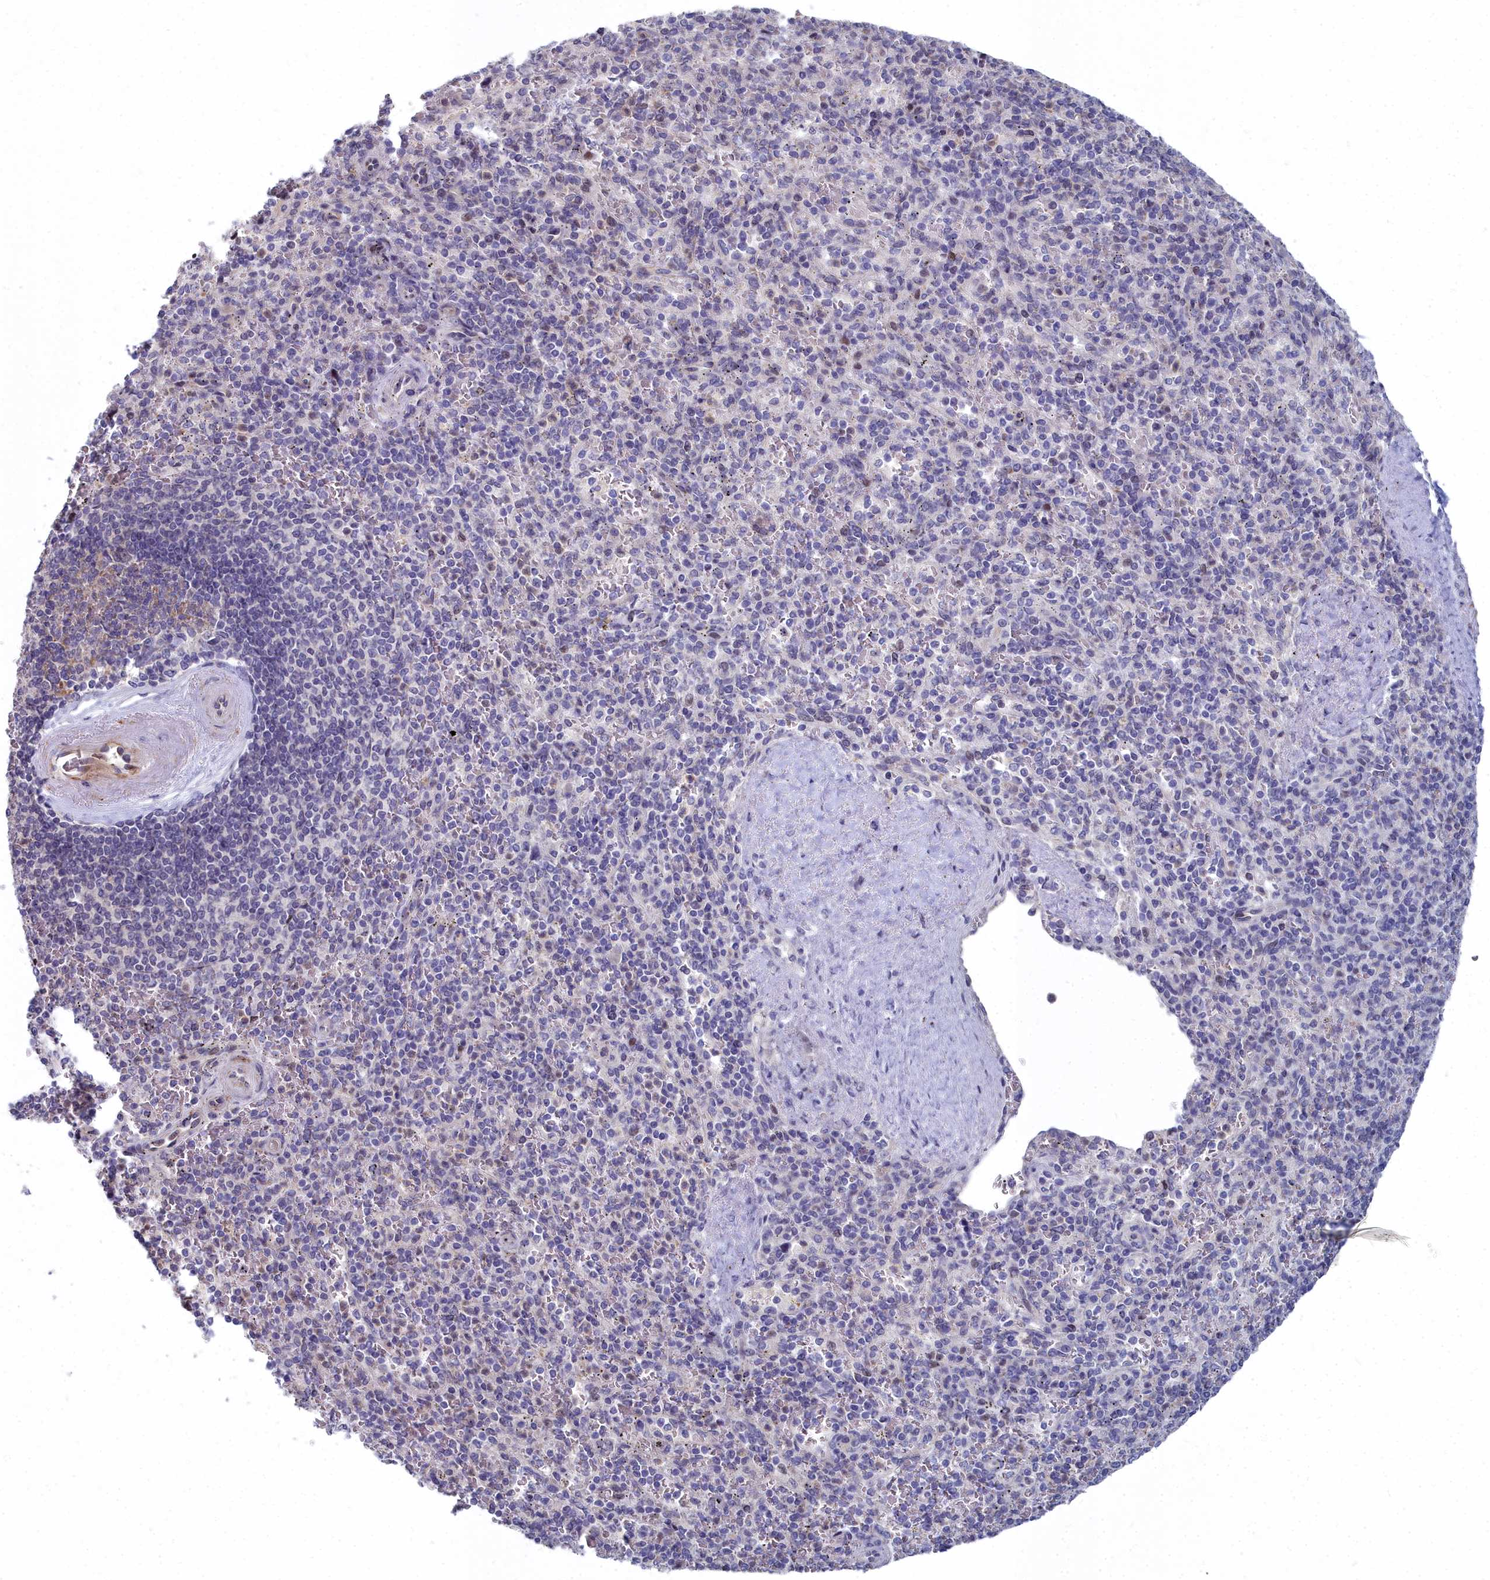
{"staining": {"intensity": "moderate", "quantity": "<25%", "location": "cytoplasmic/membranous,nuclear"}, "tissue": "spleen", "cell_type": "Cells in red pulp", "image_type": "normal", "snomed": [{"axis": "morphology", "description": "Normal tissue, NOS"}, {"axis": "topography", "description": "Spleen"}], "caption": "Protein positivity by IHC reveals moderate cytoplasmic/membranous,nuclear expression in approximately <25% of cells in red pulp in normal spleen. (IHC, brightfield microscopy, high magnification).", "gene": "RPS27A", "patient": {"sex": "male", "age": 82}}